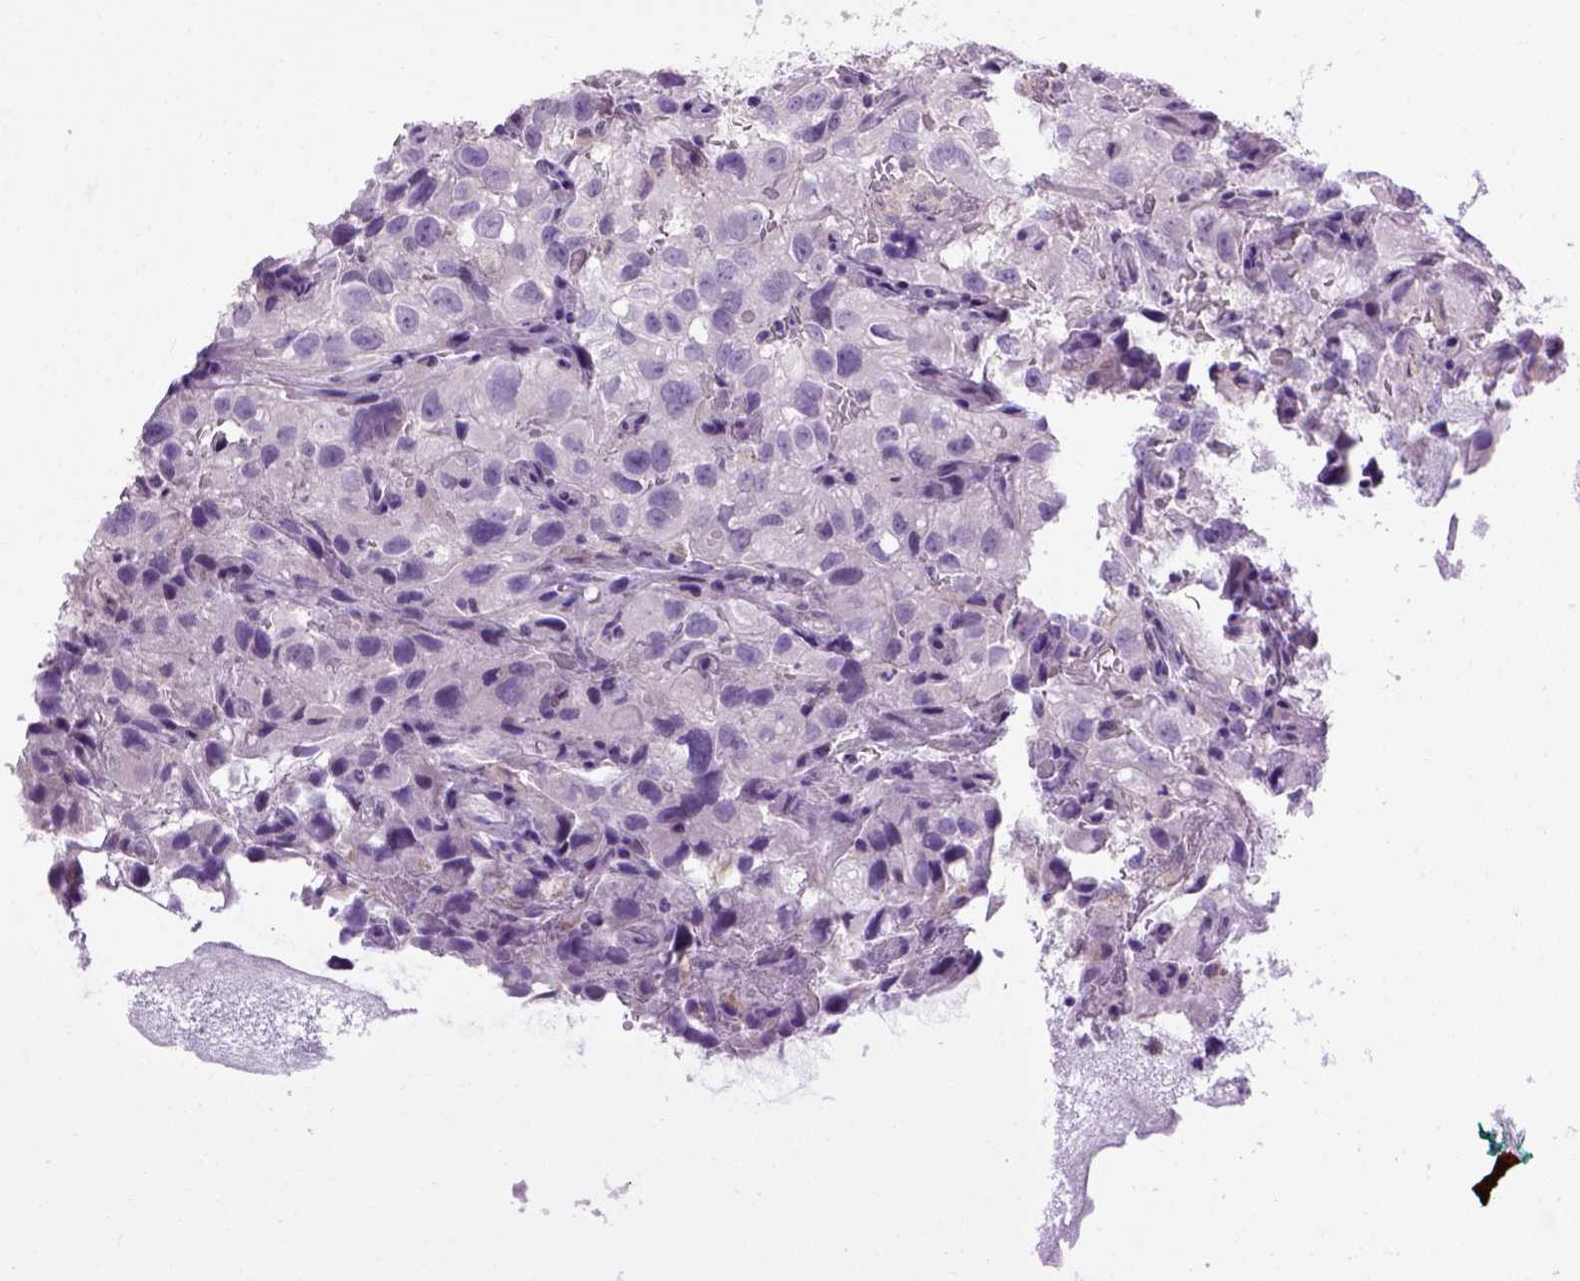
{"staining": {"intensity": "negative", "quantity": "none", "location": "none"}, "tissue": "renal cancer", "cell_type": "Tumor cells", "image_type": "cancer", "snomed": [{"axis": "morphology", "description": "Adenocarcinoma, NOS"}, {"axis": "topography", "description": "Kidney"}], "caption": "Immunohistochemistry photomicrograph of human renal adenocarcinoma stained for a protein (brown), which shows no positivity in tumor cells.", "gene": "CDH1", "patient": {"sex": "male", "age": 64}}